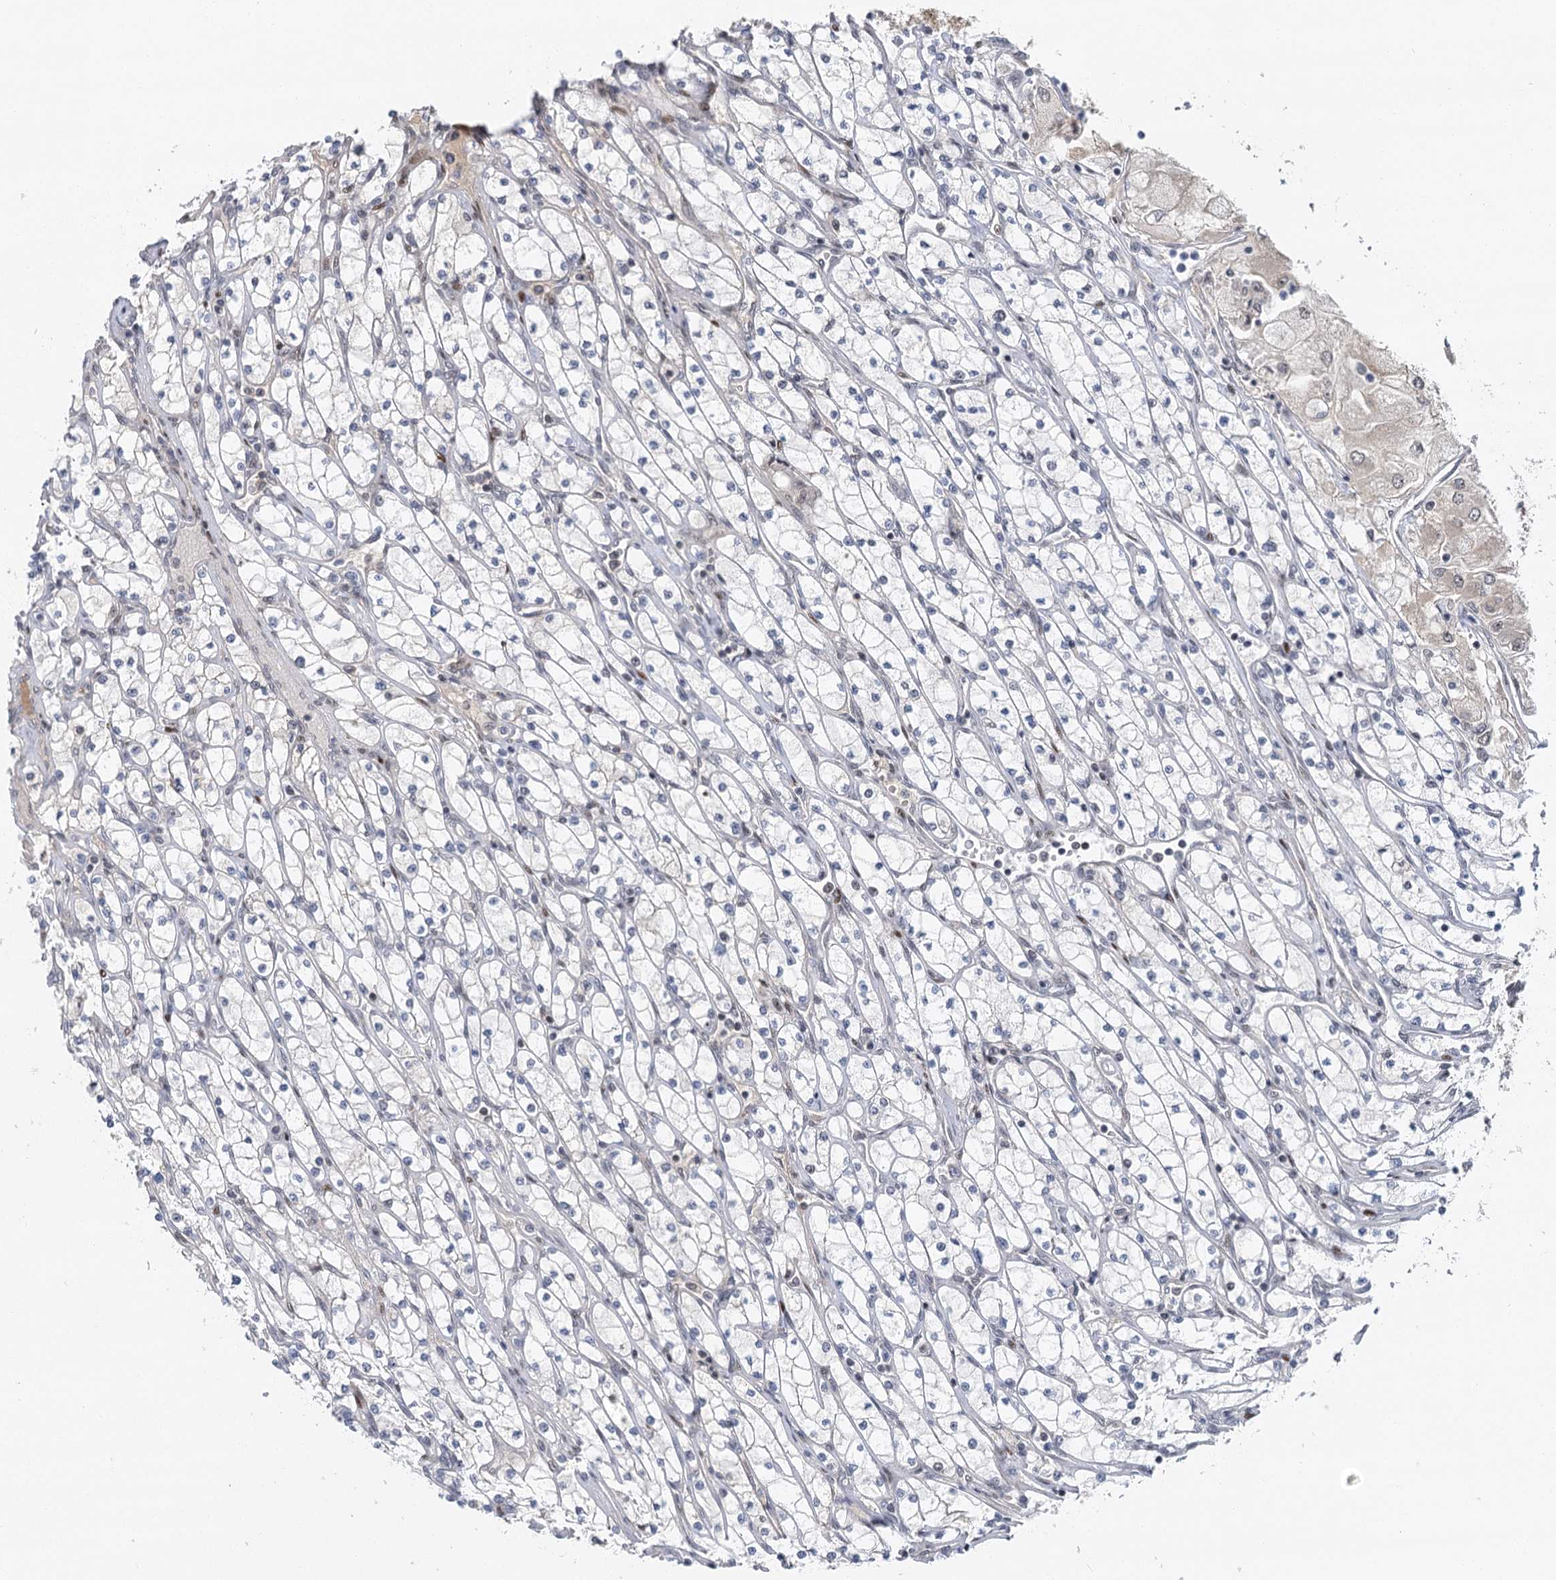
{"staining": {"intensity": "negative", "quantity": "none", "location": "none"}, "tissue": "renal cancer", "cell_type": "Tumor cells", "image_type": "cancer", "snomed": [{"axis": "morphology", "description": "Adenocarcinoma, NOS"}, {"axis": "topography", "description": "Kidney"}], "caption": "A histopathology image of human renal cancer is negative for staining in tumor cells. Nuclei are stained in blue.", "gene": "IL11RA", "patient": {"sex": "male", "age": 80}}